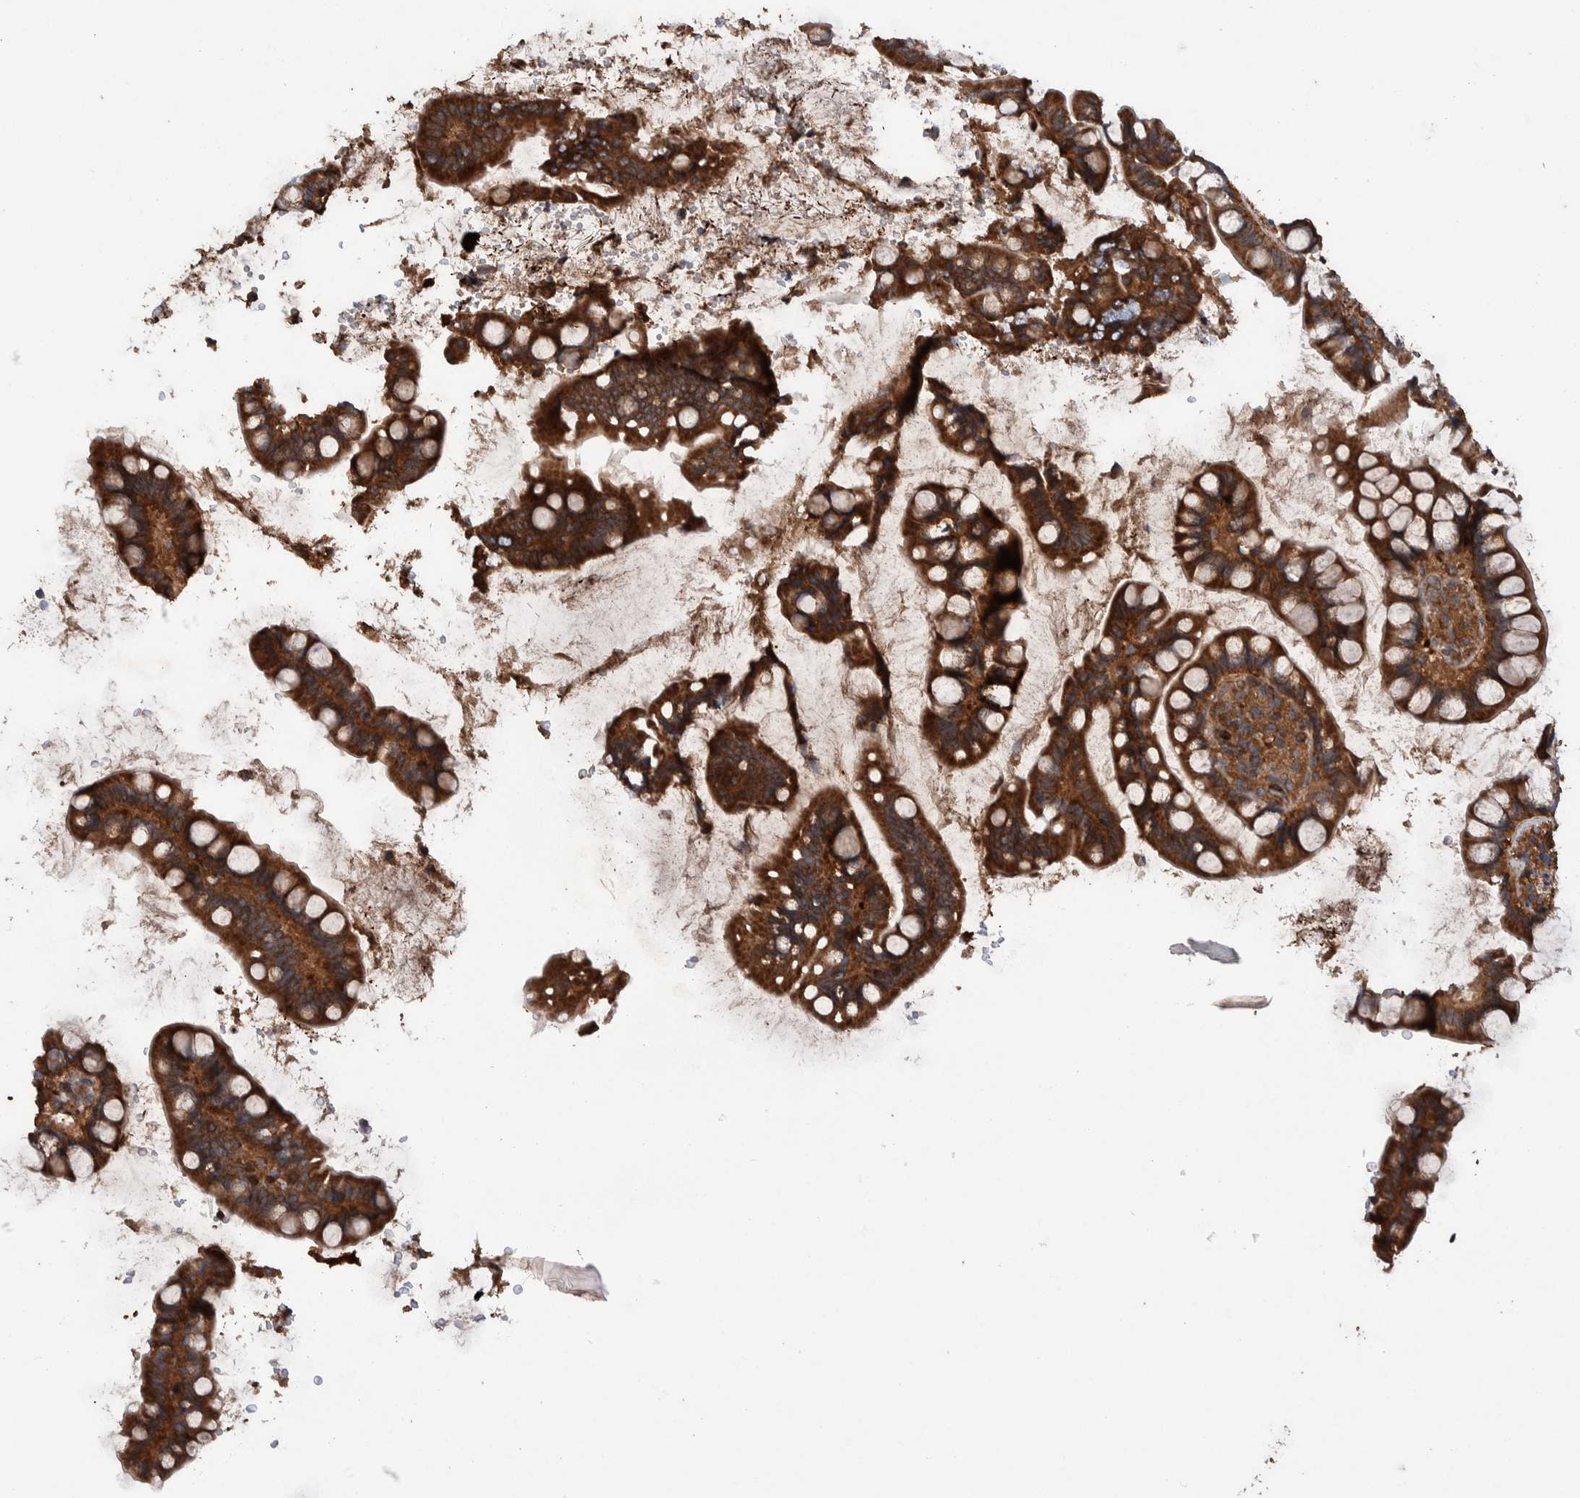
{"staining": {"intensity": "strong", "quantity": ">75%", "location": "cytoplasmic/membranous"}, "tissue": "small intestine", "cell_type": "Glandular cells", "image_type": "normal", "snomed": [{"axis": "morphology", "description": "Normal tissue, NOS"}, {"axis": "topography", "description": "Smooth muscle"}, {"axis": "topography", "description": "Small intestine"}], "caption": "Protein staining displays strong cytoplasmic/membranous positivity in about >75% of glandular cells in unremarkable small intestine.", "gene": "ENSG00000251537", "patient": {"sex": "female", "age": 84}}